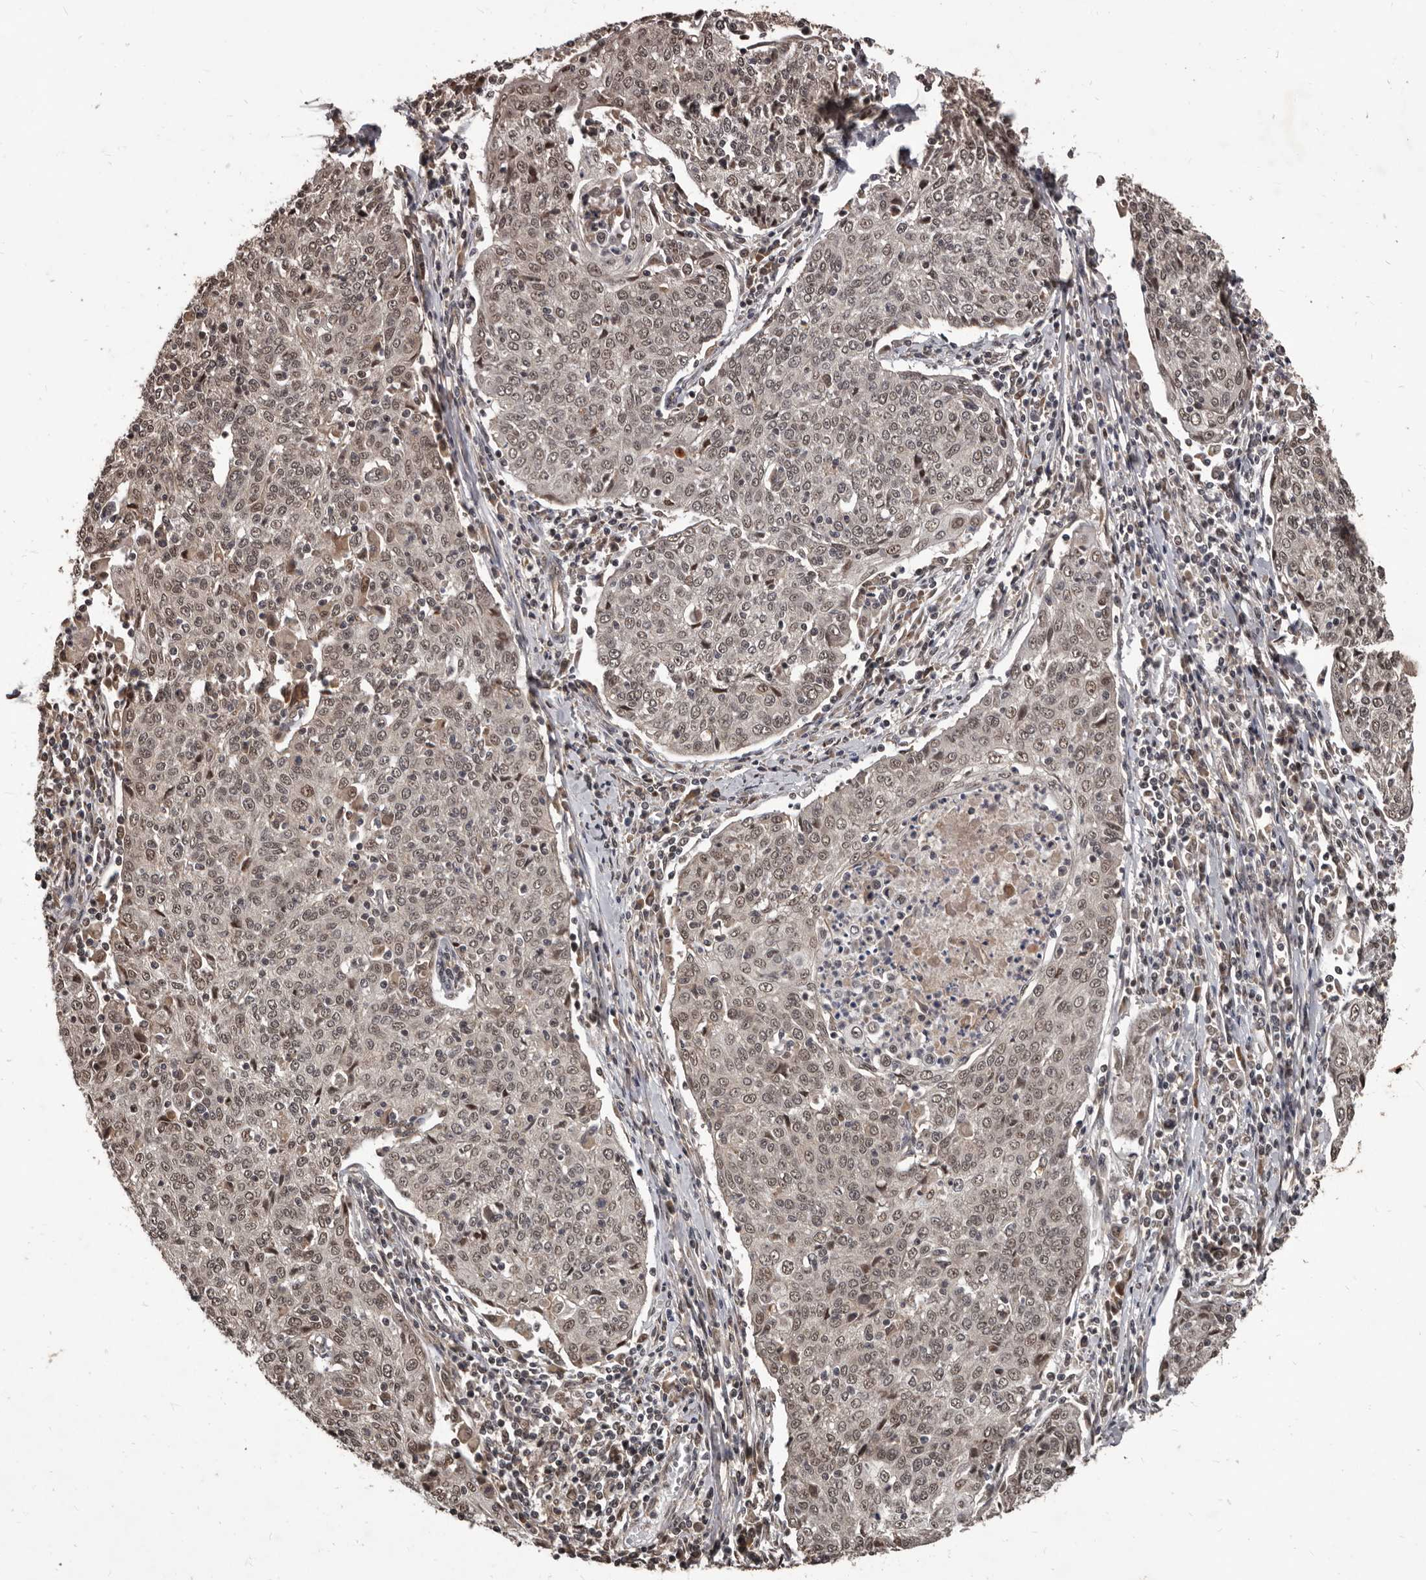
{"staining": {"intensity": "weak", "quantity": ">75%", "location": "nuclear"}, "tissue": "cervical cancer", "cell_type": "Tumor cells", "image_type": "cancer", "snomed": [{"axis": "morphology", "description": "Squamous cell carcinoma, NOS"}, {"axis": "topography", "description": "Cervix"}], "caption": "A micrograph of cervical cancer (squamous cell carcinoma) stained for a protein demonstrates weak nuclear brown staining in tumor cells. (Stains: DAB (3,3'-diaminobenzidine) in brown, nuclei in blue, Microscopy: brightfield microscopy at high magnification).", "gene": "AHR", "patient": {"sex": "female", "age": 48}}